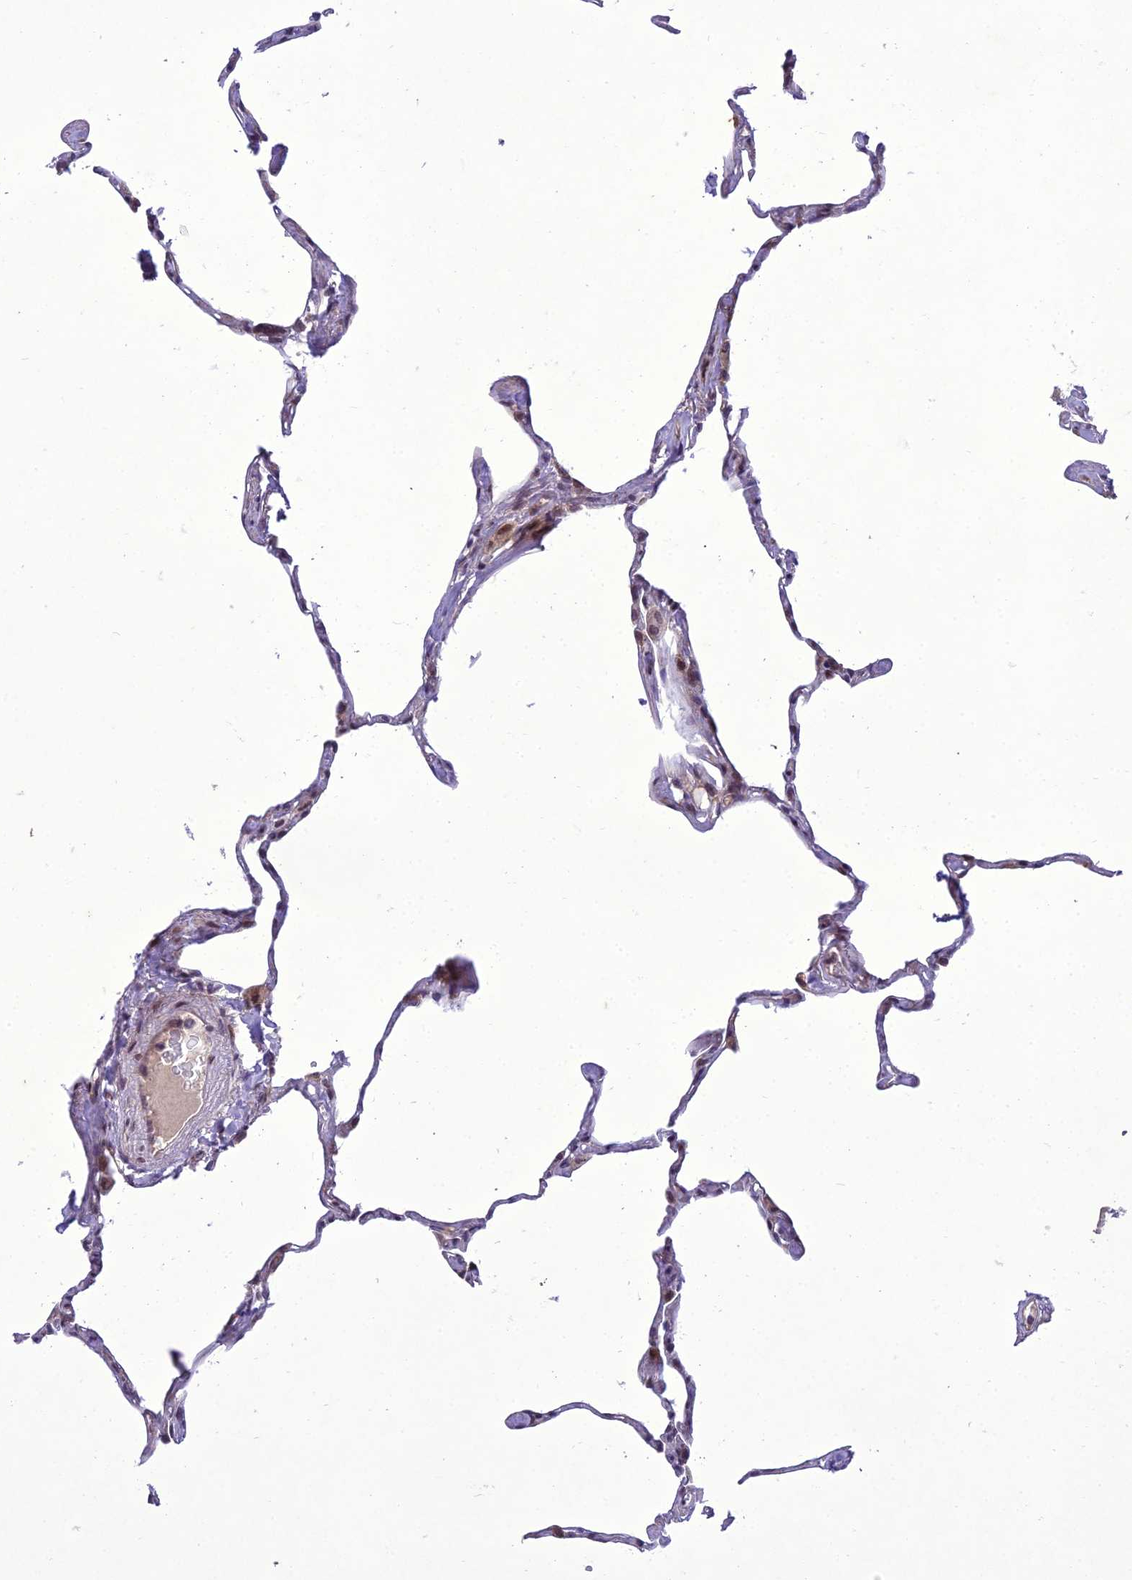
{"staining": {"intensity": "moderate", "quantity": "<25%", "location": "nuclear"}, "tissue": "lung", "cell_type": "Alveolar cells", "image_type": "normal", "snomed": [{"axis": "morphology", "description": "Normal tissue, NOS"}, {"axis": "topography", "description": "Lung"}], "caption": "Immunohistochemical staining of benign lung reveals low levels of moderate nuclear expression in approximately <25% of alveolar cells. The protein of interest is shown in brown color, while the nuclei are stained blue.", "gene": "NEURL2", "patient": {"sex": "male", "age": 65}}